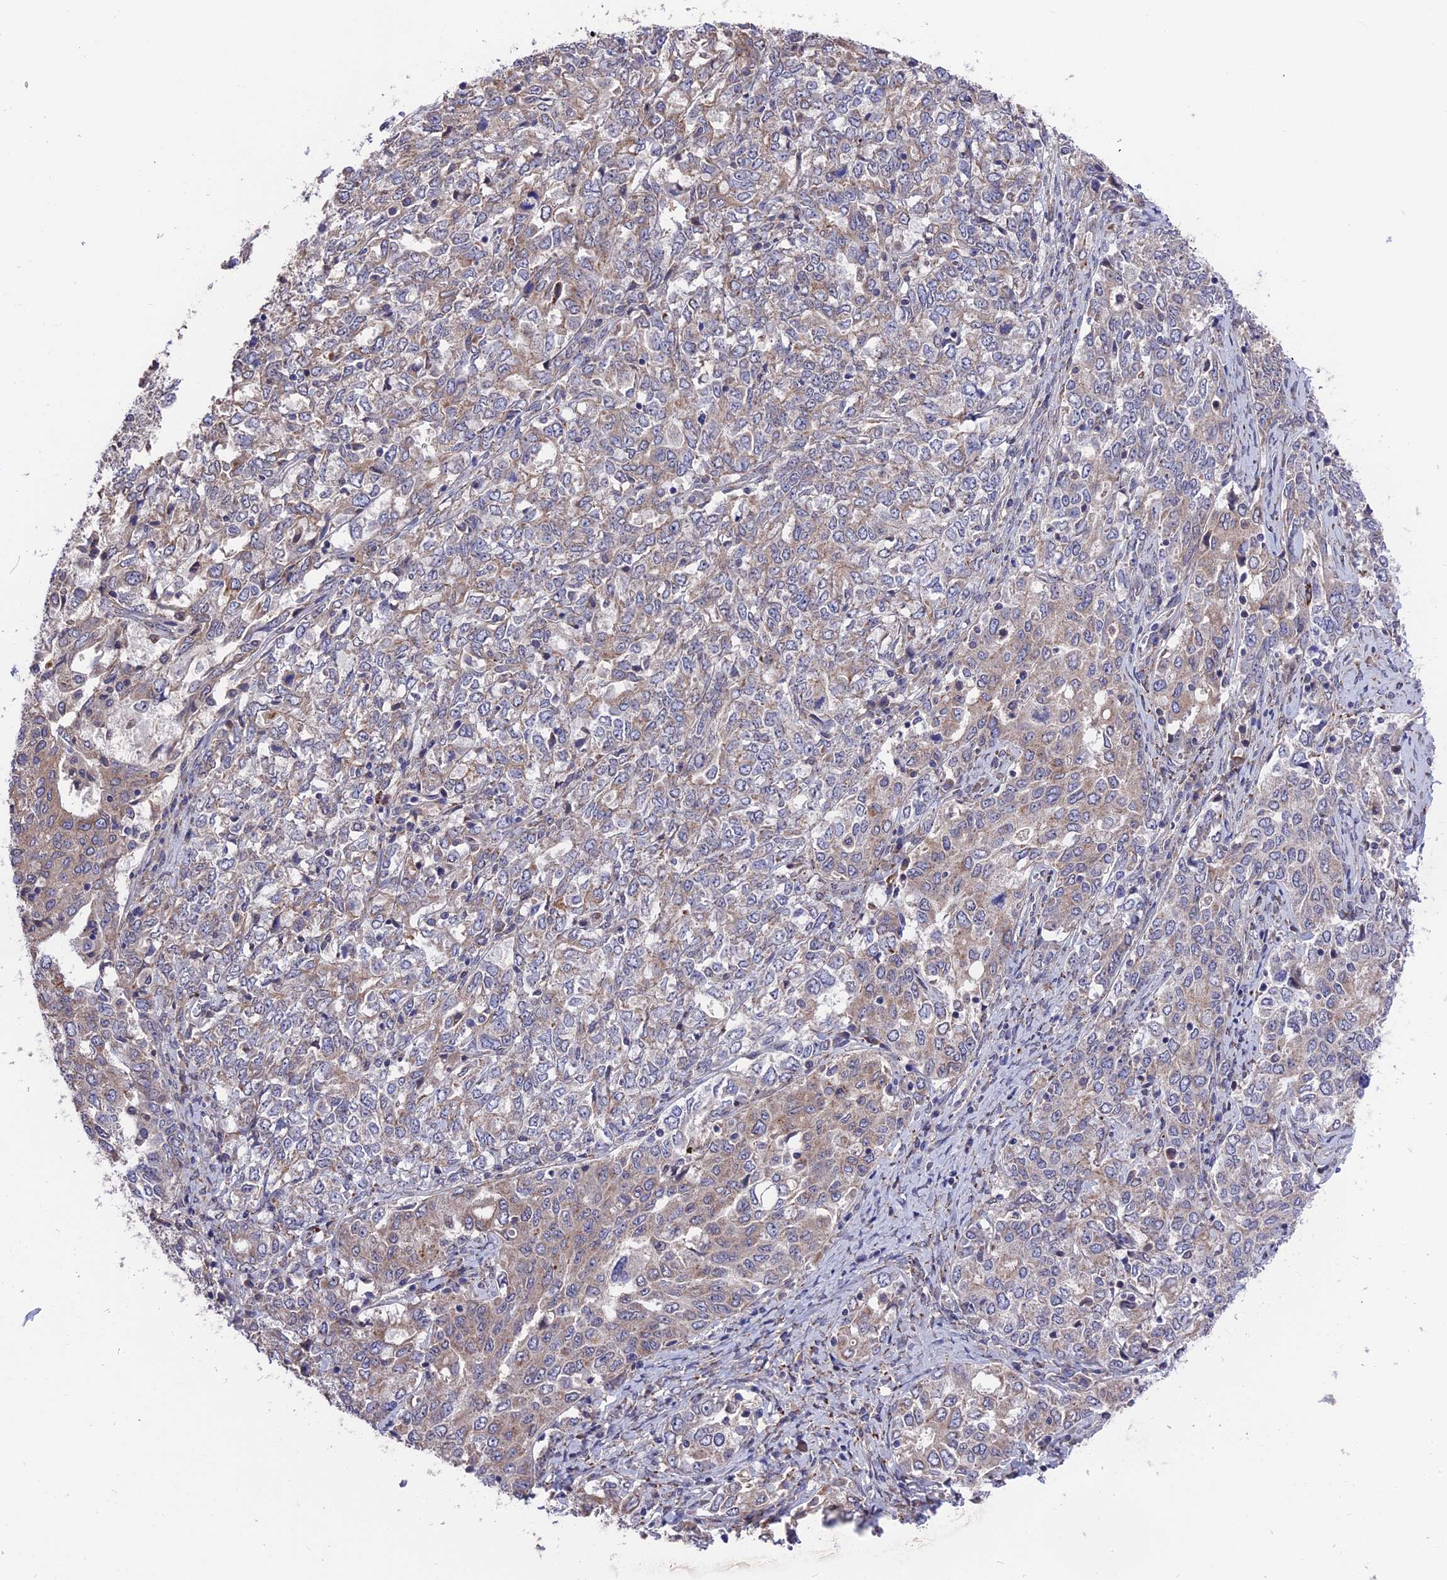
{"staining": {"intensity": "weak", "quantity": "<25%", "location": "cytoplasmic/membranous"}, "tissue": "ovarian cancer", "cell_type": "Tumor cells", "image_type": "cancer", "snomed": [{"axis": "morphology", "description": "Carcinoma, endometroid"}, {"axis": "topography", "description": "Ovary"}], "caption": "Tumor cells show no significant staining in ovarian cancer (endometroid carcinoma).", "gene": "ZCCHC2", "patient": {"sex": "female", "age": 62}}